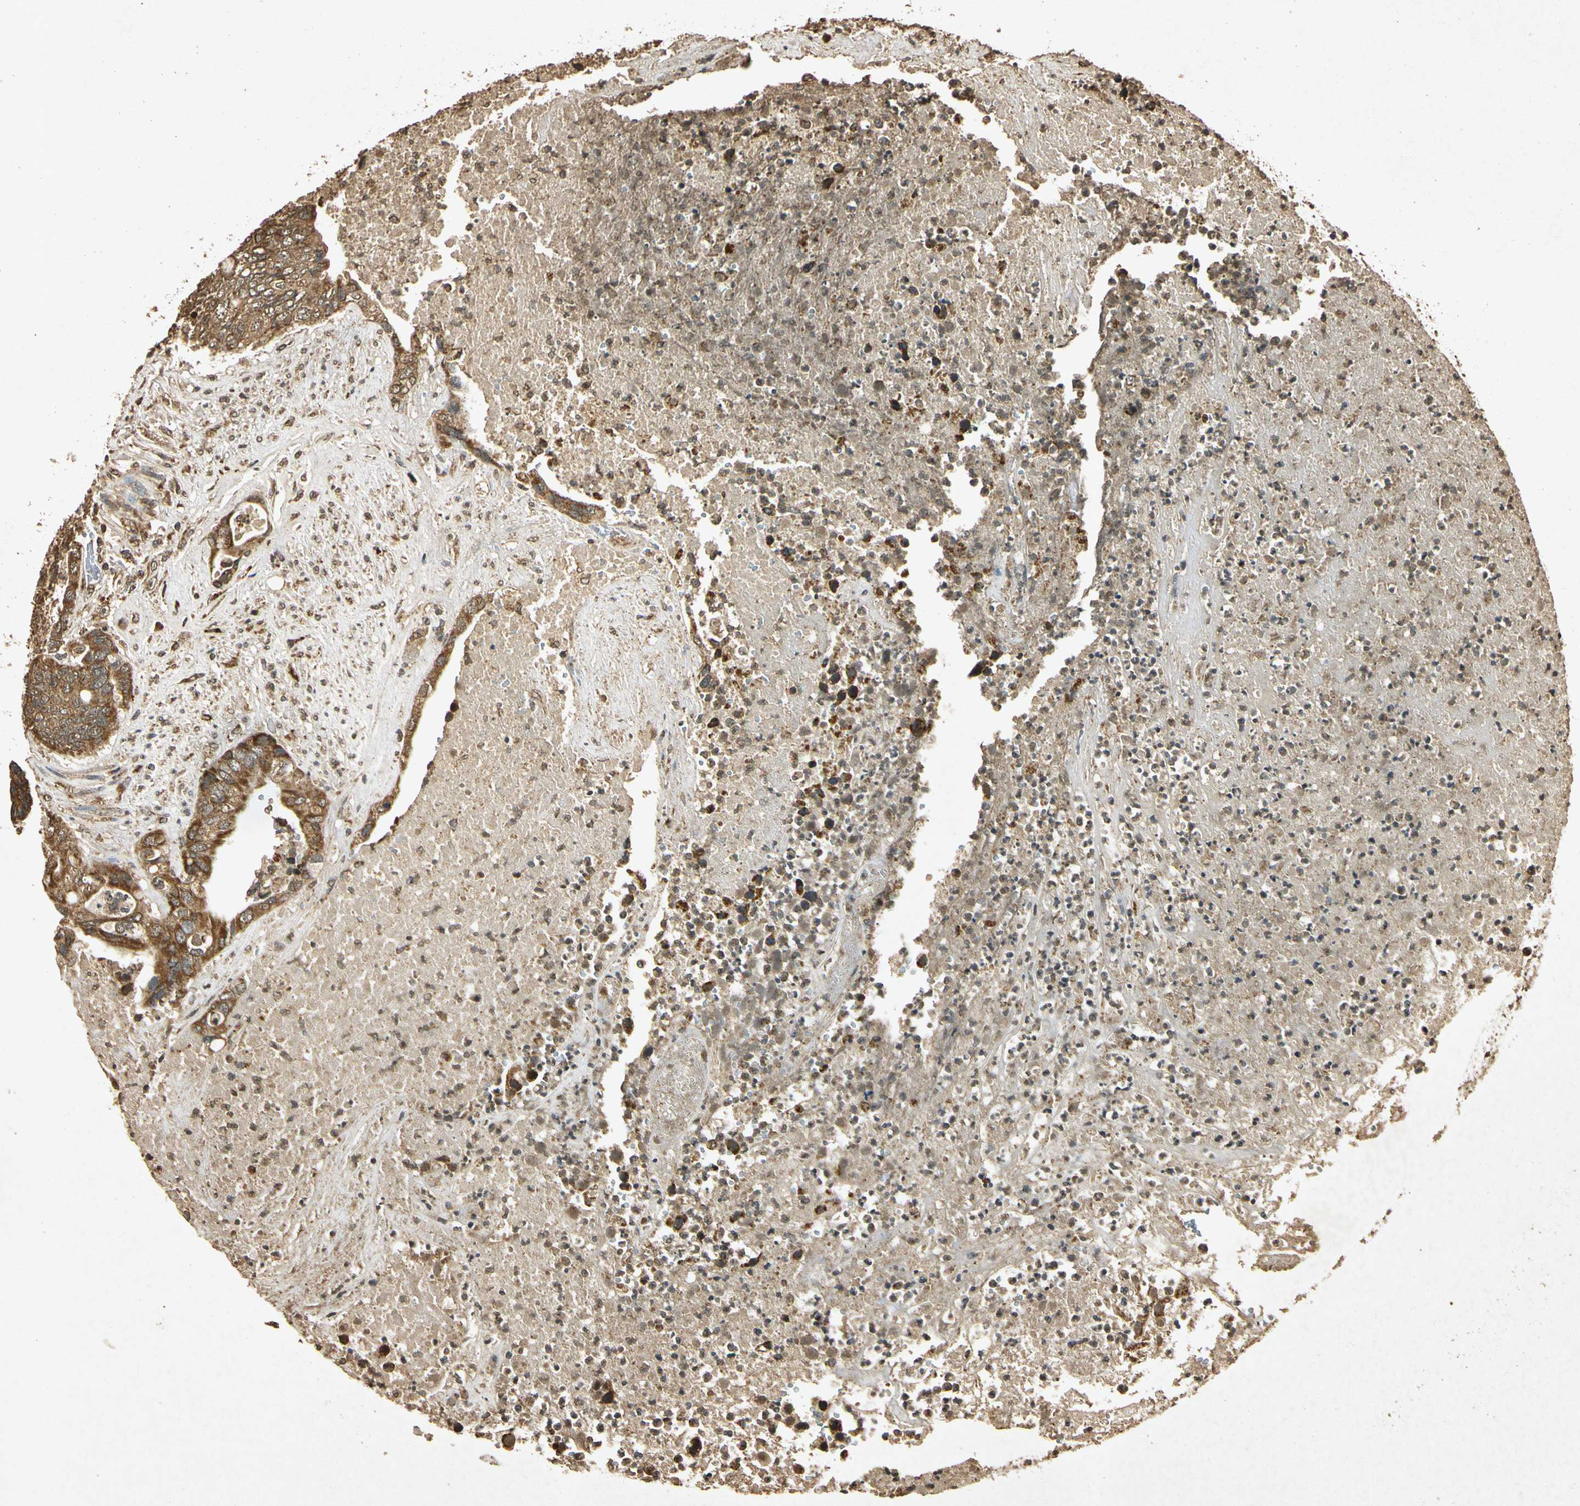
{"staining": {"intensity": "strong", "quantity": ">75%", "location": "cytoplasmic/membranous"}, "tissue": "colorectal cancer", "cell_type": "Tumor cells", "image_type": "cancer", "snomed": [{"axis": "morphology", "description": "Adenocarcinoma, NOS"}, {"axis": "topography", "description": "Rectum"}], "caption": "Tumor cells display high levels of strong cytoplasmic/membranous positivity in approximately >75% of cells in human colorectal adenocarcinoma.", "gene": "PRDX3", "patient": {"sex": "male", "age": 55}}